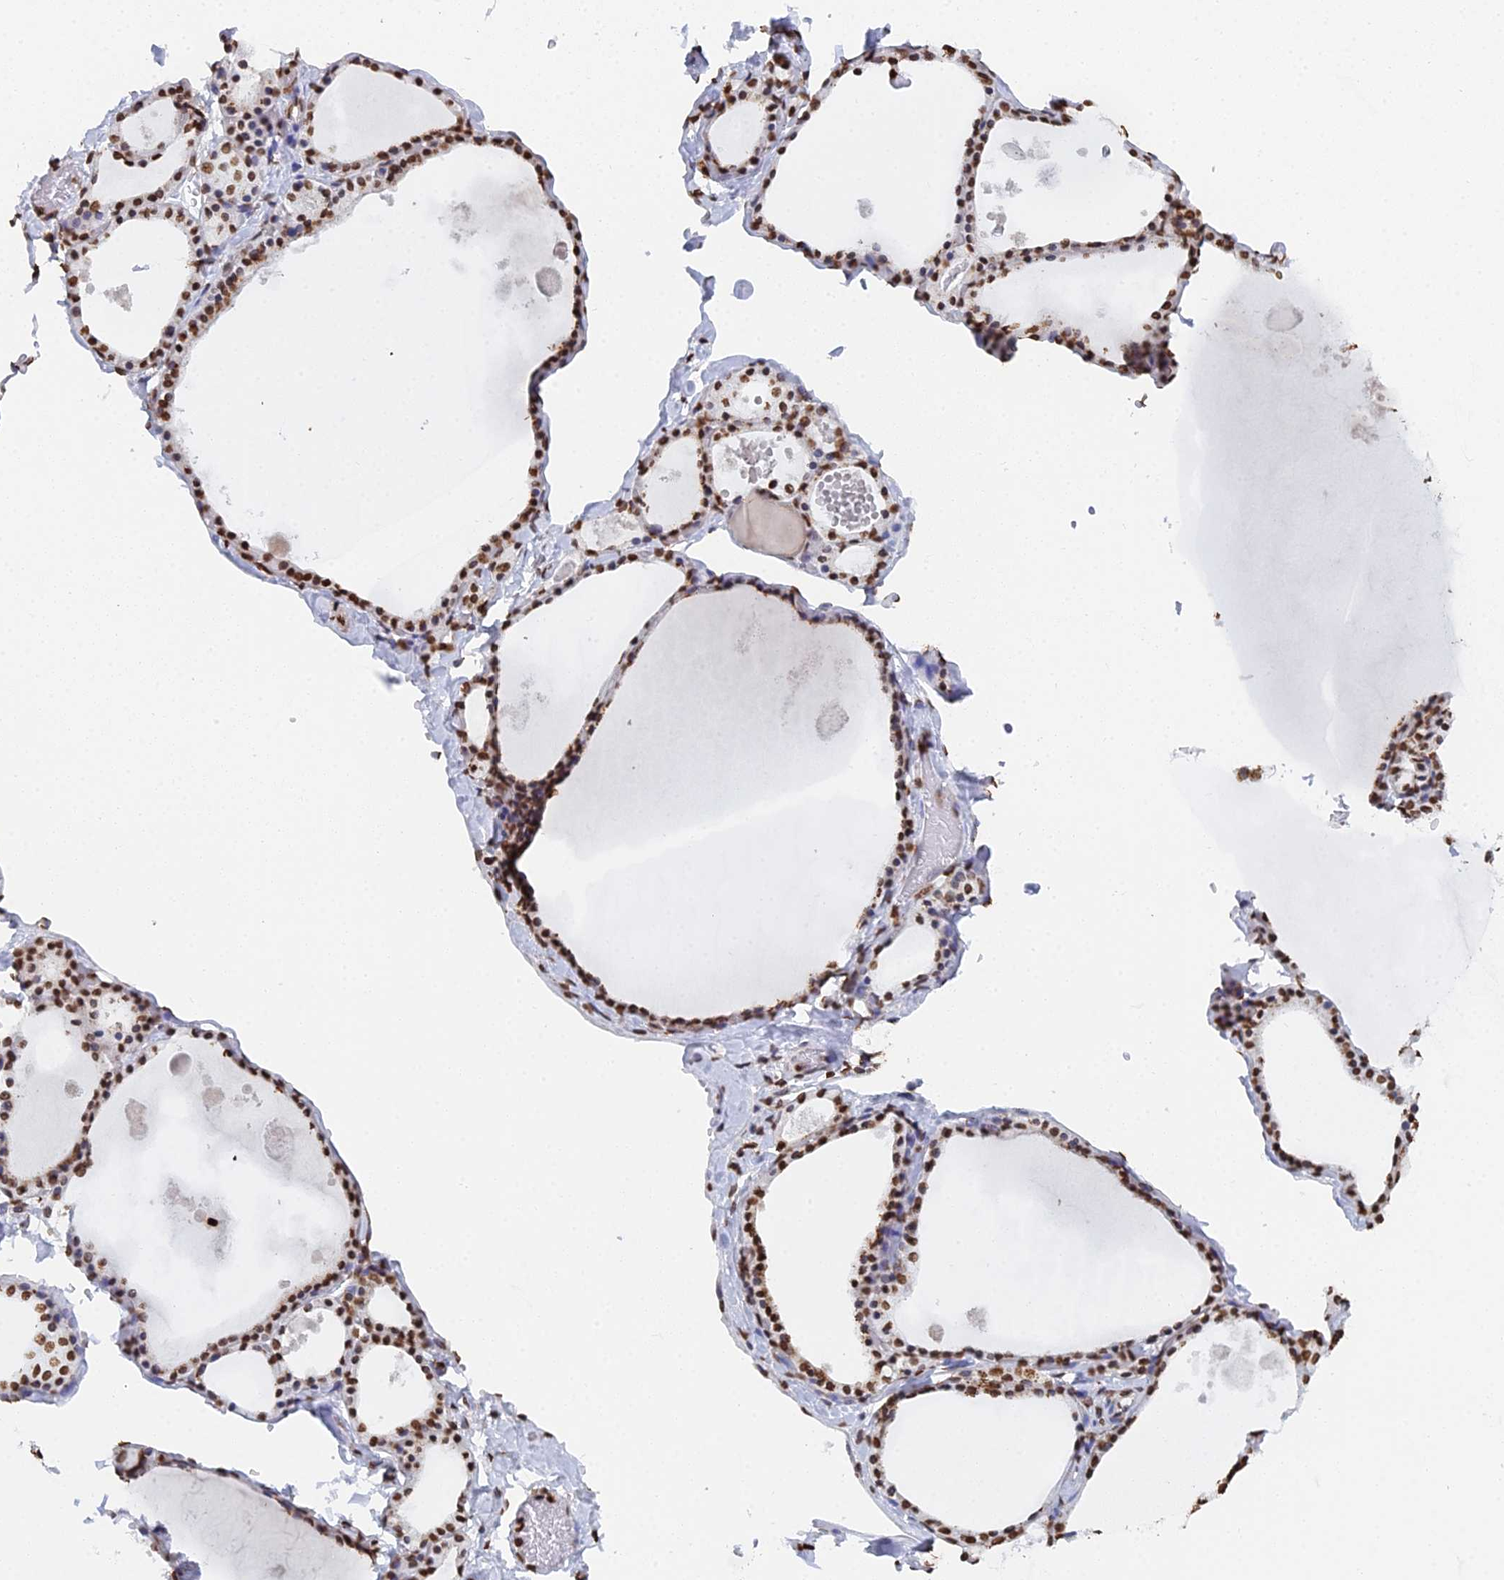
{"staining": {"intensity": "moderate", "quantity": ">75%", "location": "nuclear"}, "tissue": "thyroid gland", "cell_type": "Glandular cells", "image_type": "normal", "snomed": [{"axis": "morphology", "description": "Normal tissue, NOS"}, {"axis": "topography", "description": "Thyroid gland"}], "caption": "This image displays benign thyroid gland stained with immunohistochemistry (IHC) to label a protein in brown. The nuclear of glandular cells show moderate positivity for the protein. Nuclei are counter-stained blue.", "gene": "GBP3", "patient": {"sex": "male", "age": 56}}